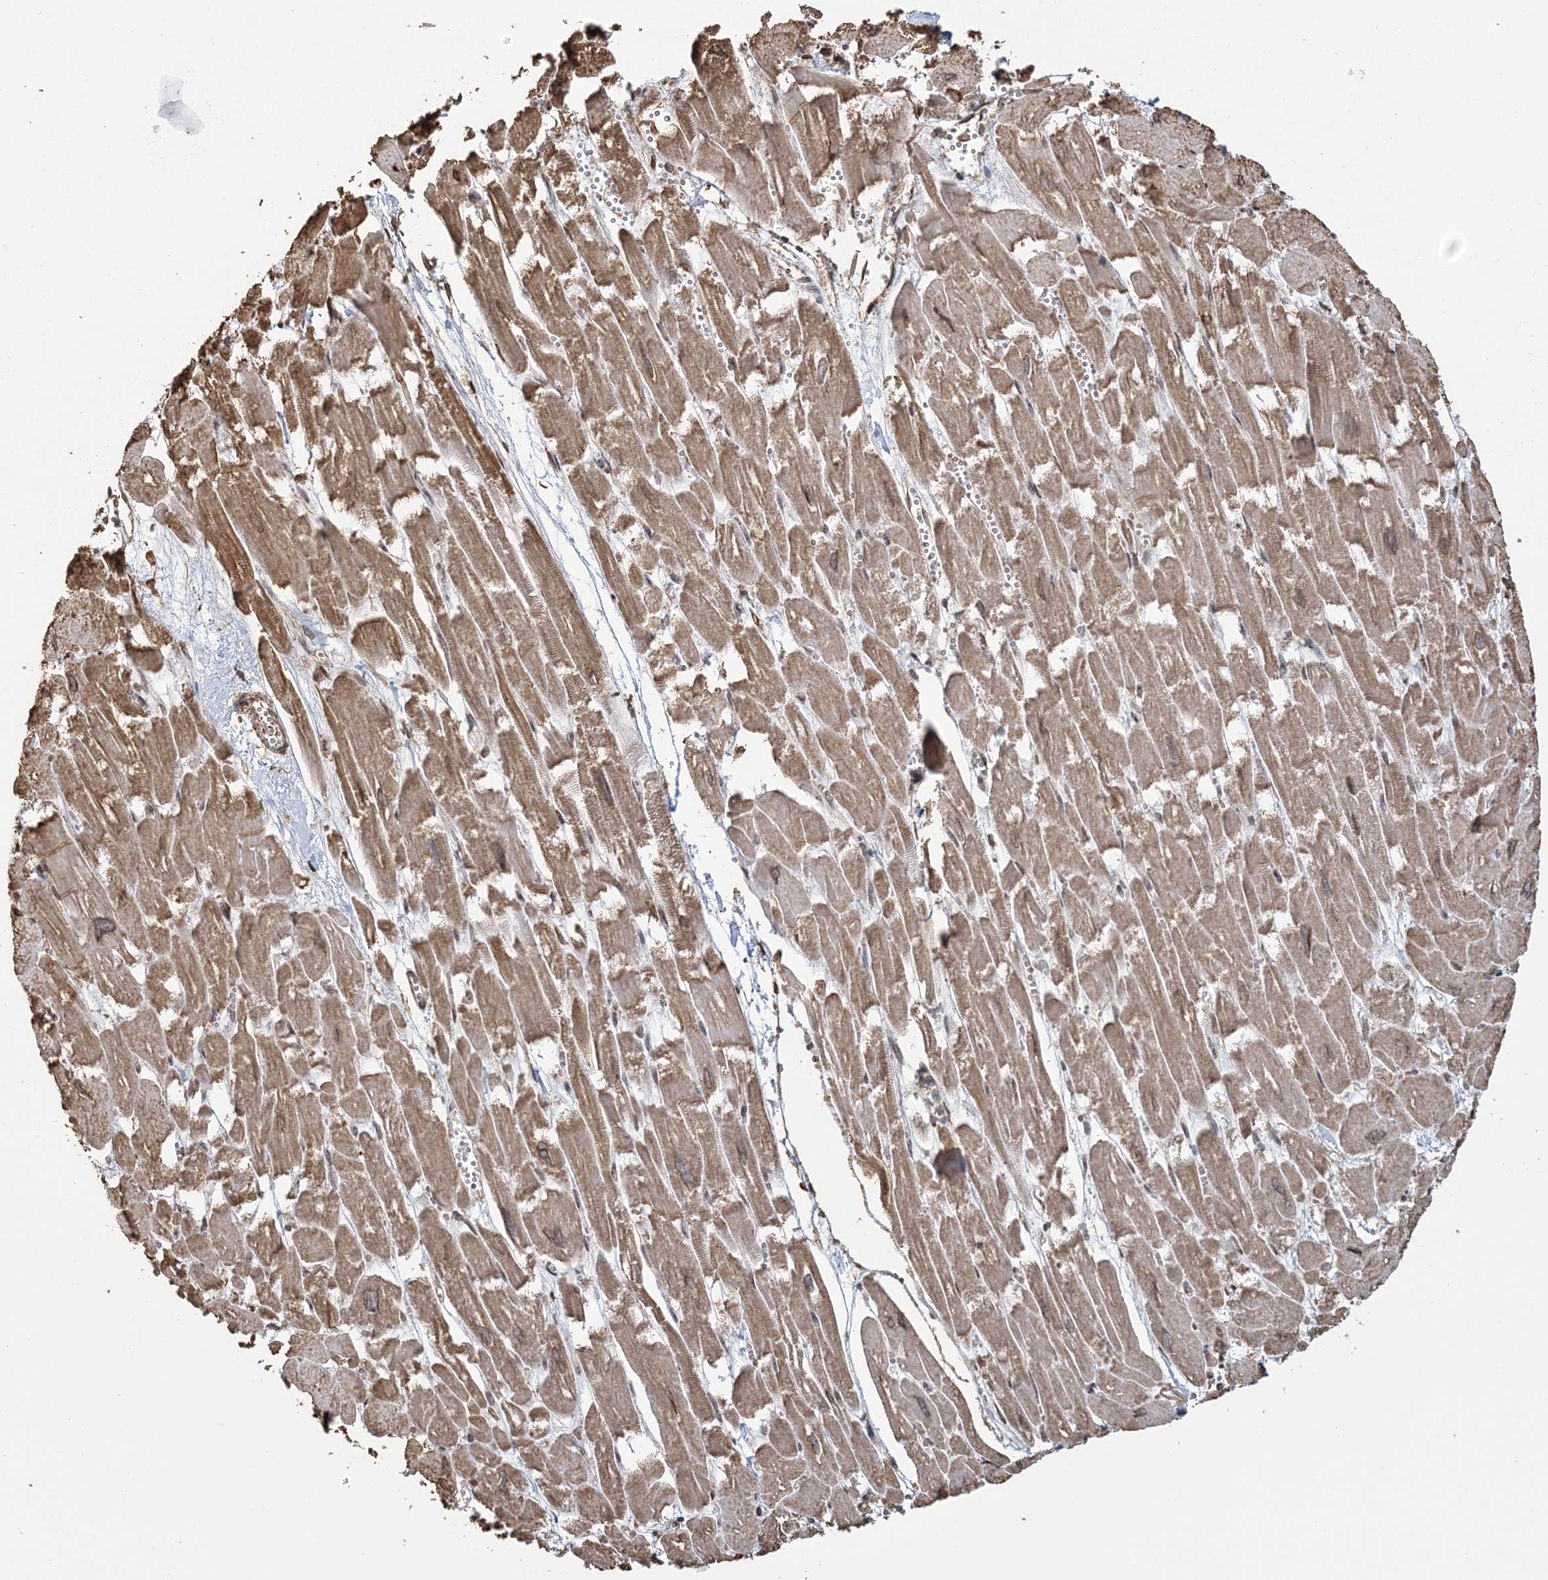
{"staining": {"intensity": "moderate", "quantity": ">75%", "location": "cytoplasmic/membranous"}, "tissue": "heart muscle", "cell_type": "Cardiomyocytes", "image_type": "normal", "snomed": [{"axis": "morphology", "description": "Normal tissue, NOS"}, {"axis": "topography", "description": "Heart"}], "caption": "Brown immunohistochemical staining in benign human heart muscle demonstrates moderate cytoplasmic/membranous positivity in approximately >75% of cardiomyocytes. The staining was performed using DAB, with brown indicating positive protein expression. Nuclei are stained blue with hematoxylin.", "gene": "ATP11B", "patient": {"sex": "male", "age": 54}}